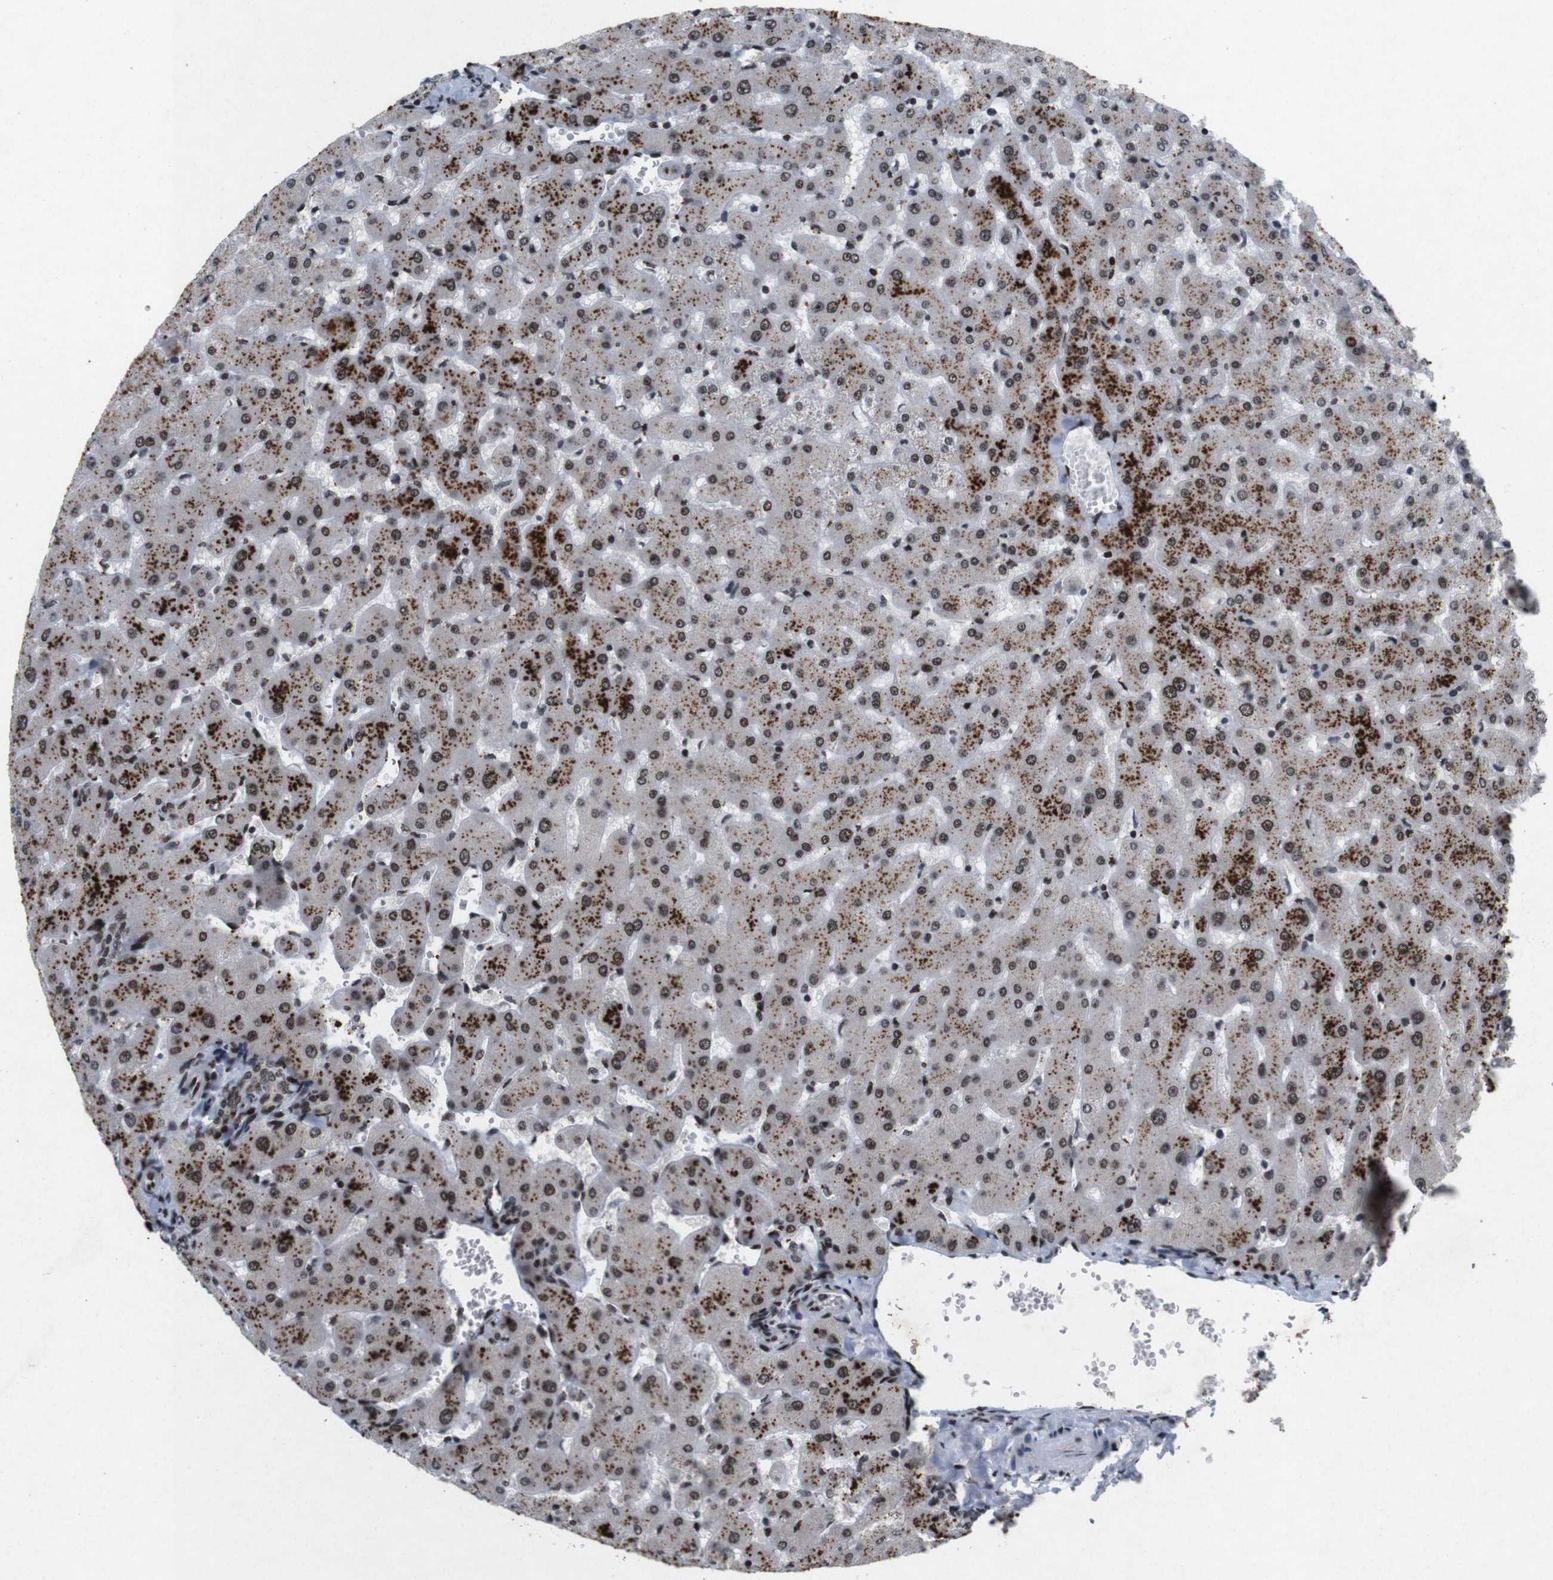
{"staining": {"intensity": "moderate", "quantity": ">75%", "location": "nuclear"}, "tissue": "liver", "cell_type": "Cholangiocytes", "image_type": "normal", "snomed": [{"axis": "morphology", "description": "Normal tissue, NOS"}, {"axis": "topography", "description": "Liver"}], "caption": "DAB (3,3'-diaminobenzidine) immunohistochemical staining of normal human liver reveals moderate nuclear protein expression in approximately >75% of cholangiocytes. The staining was performed using DAB (3,3'-diaminobenzidine) to visualize the protein expression in brown, while the nuclei were stained in blue with hematoxylin (Magnification: 20x).", "gene": "MAGEH1", "patient": {"sex": "female", "age": 63}}